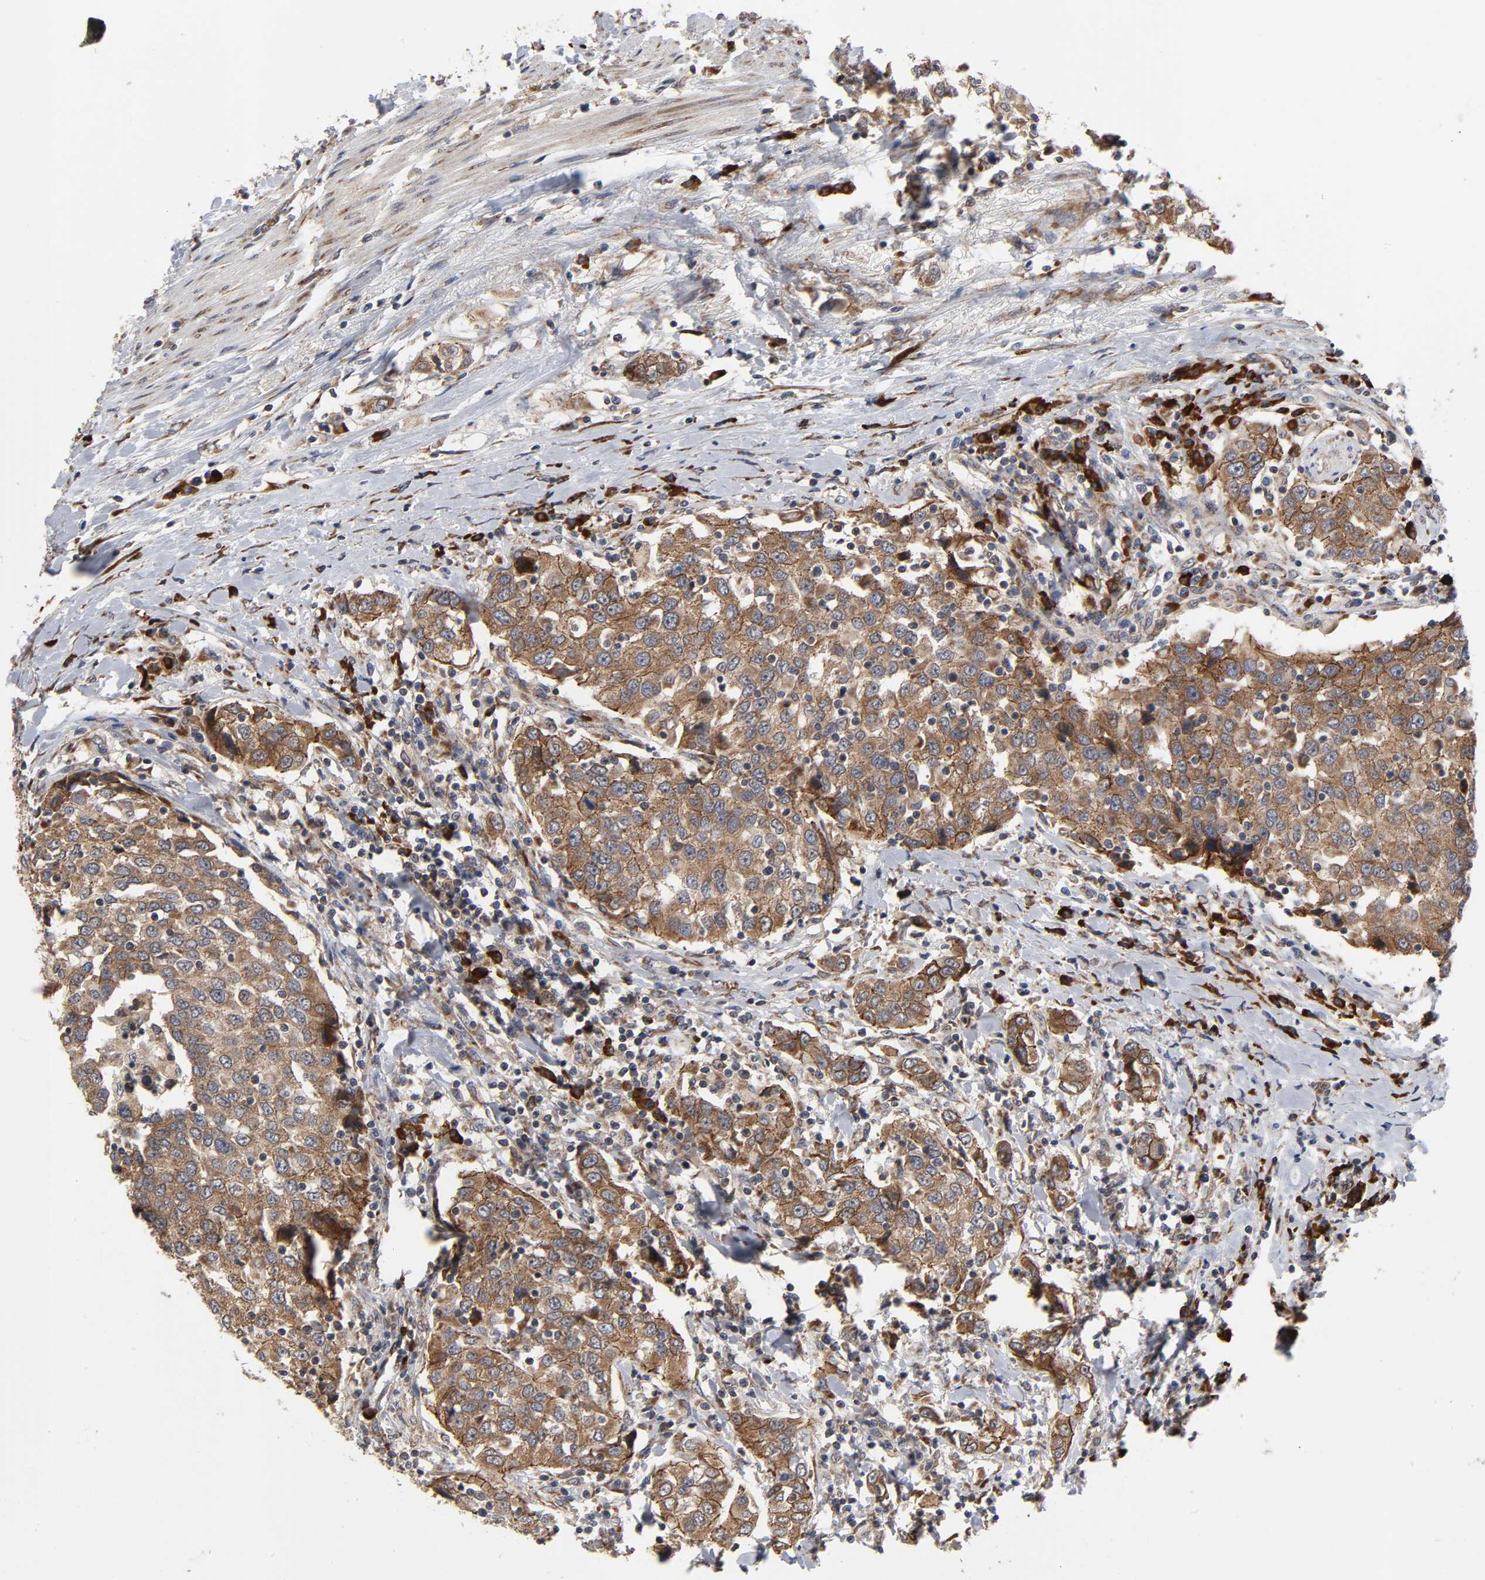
{"staining": {"intensity": "strong", "quantity": ">75%", "location": "cytoplasmic/membranous"}, "tissue": "urothelial cancer", "cell_type": "Tumor cells", "image_type": "cancer", "snomed": [{"axis": "morphology", "description": "Urothelial carcinoma, High grade"}, {"axis": "topography", "description": "Urinary bladder"}], "caption": "IHC image of neoplastic tissue: urothelial cancer stained using IHC shows high levels of strong protein expression localized specifically in the cytoplasmic/membranous of tumor cells, appearing as a cytoplasmic/membranous brown color.", "gene": "SLC30A9", "patient": {"sex": "female", "age": 80}}